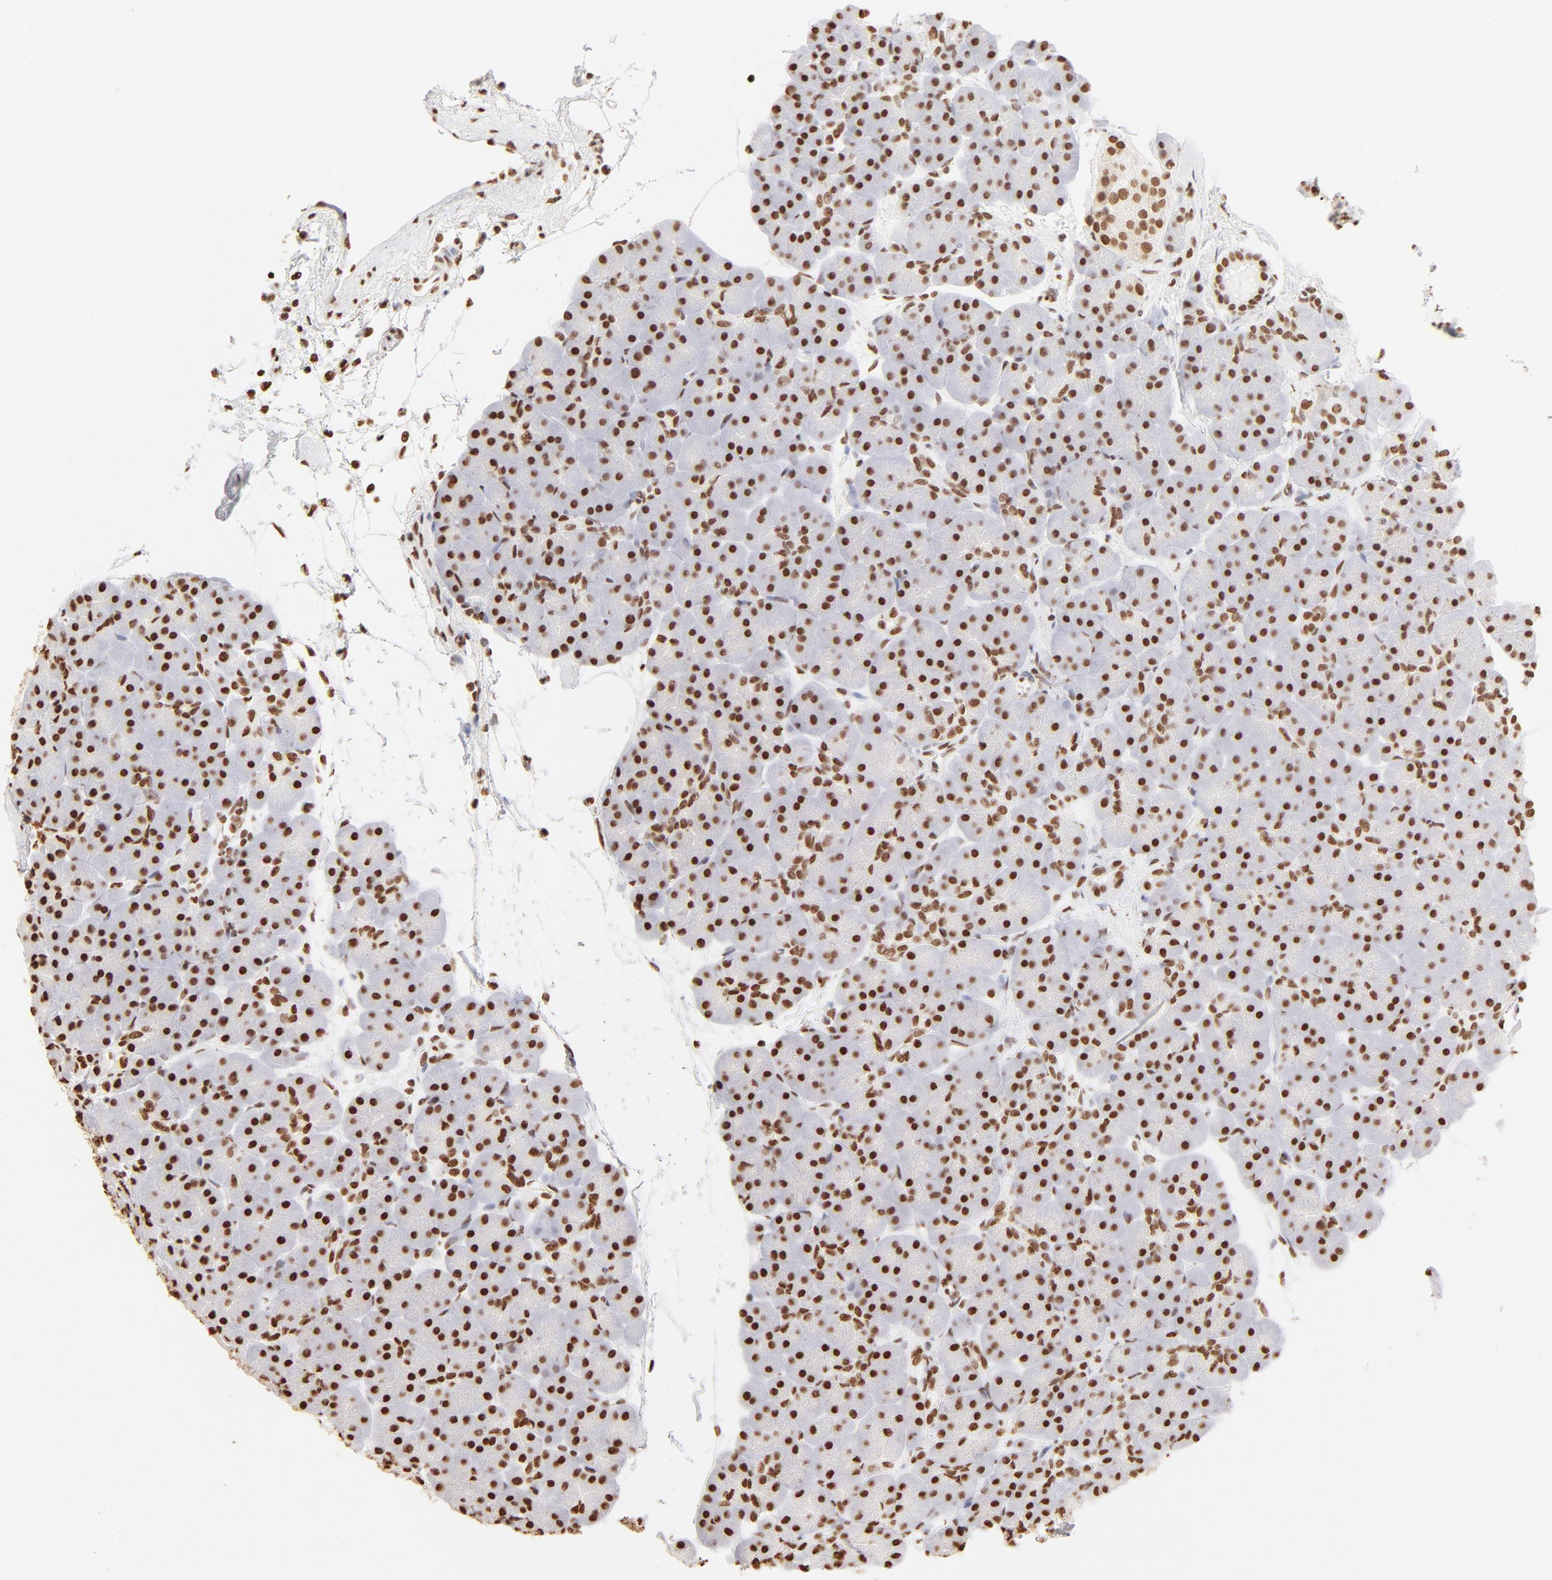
{"staining": {"intensity": "strong", "quantity": ">75%", "location": "nuclear"}, "tissue": "pancreas", "cell_type": "Exocrine glandular cells", "image_type": "normal", "snomed": [{"axis": "morphology", "description": "Normal tissue, NOS"}, {"axis": "topography", "description": "Pancreas"}], "caption": "Benign pancreas shows strong nuclear positivity in about >75% of exocrine glandular cells, visualized by immunohistochemistry.", "gene": "ZNF540", "patient": {"sex": "male", "age": 66}}